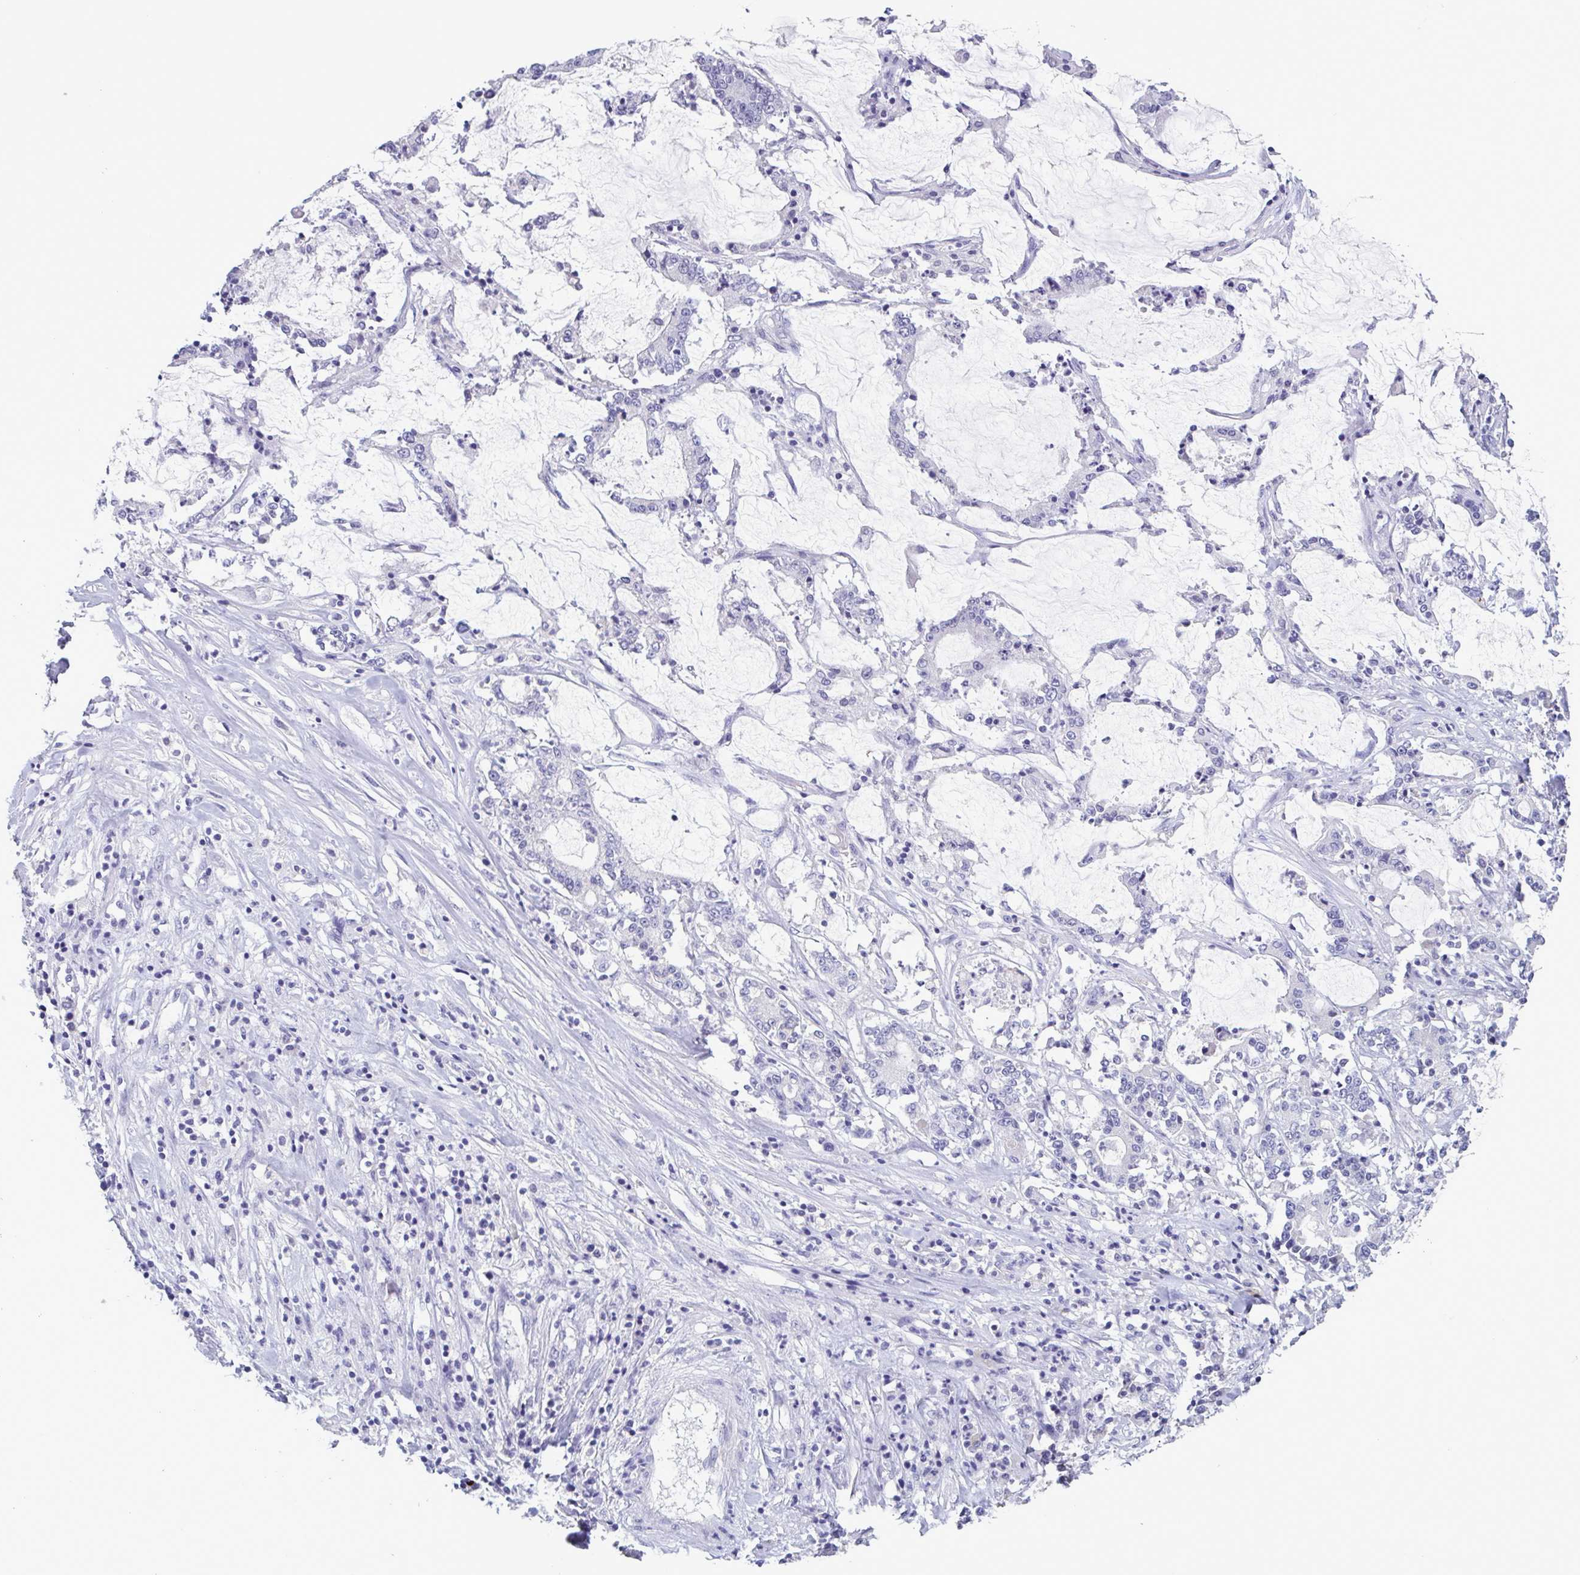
{"staining": {"intensity": "negative", "quantity": "none", "location": "none"}, "tissue": "stomach cancer", "cell_type": "Tumor cells", "image_type": "cancer", "snomed": [{"axis": "morphology", "description": "Adenocarcinoma, NOS"}, {"axis": "topography", "description": "Stomach, upper"}], "caption": "Tumor cells show no significant protein positivity in stomach cancer.", "gene": "INAFM1", "patient": {"sex": "male", "age": 68}}